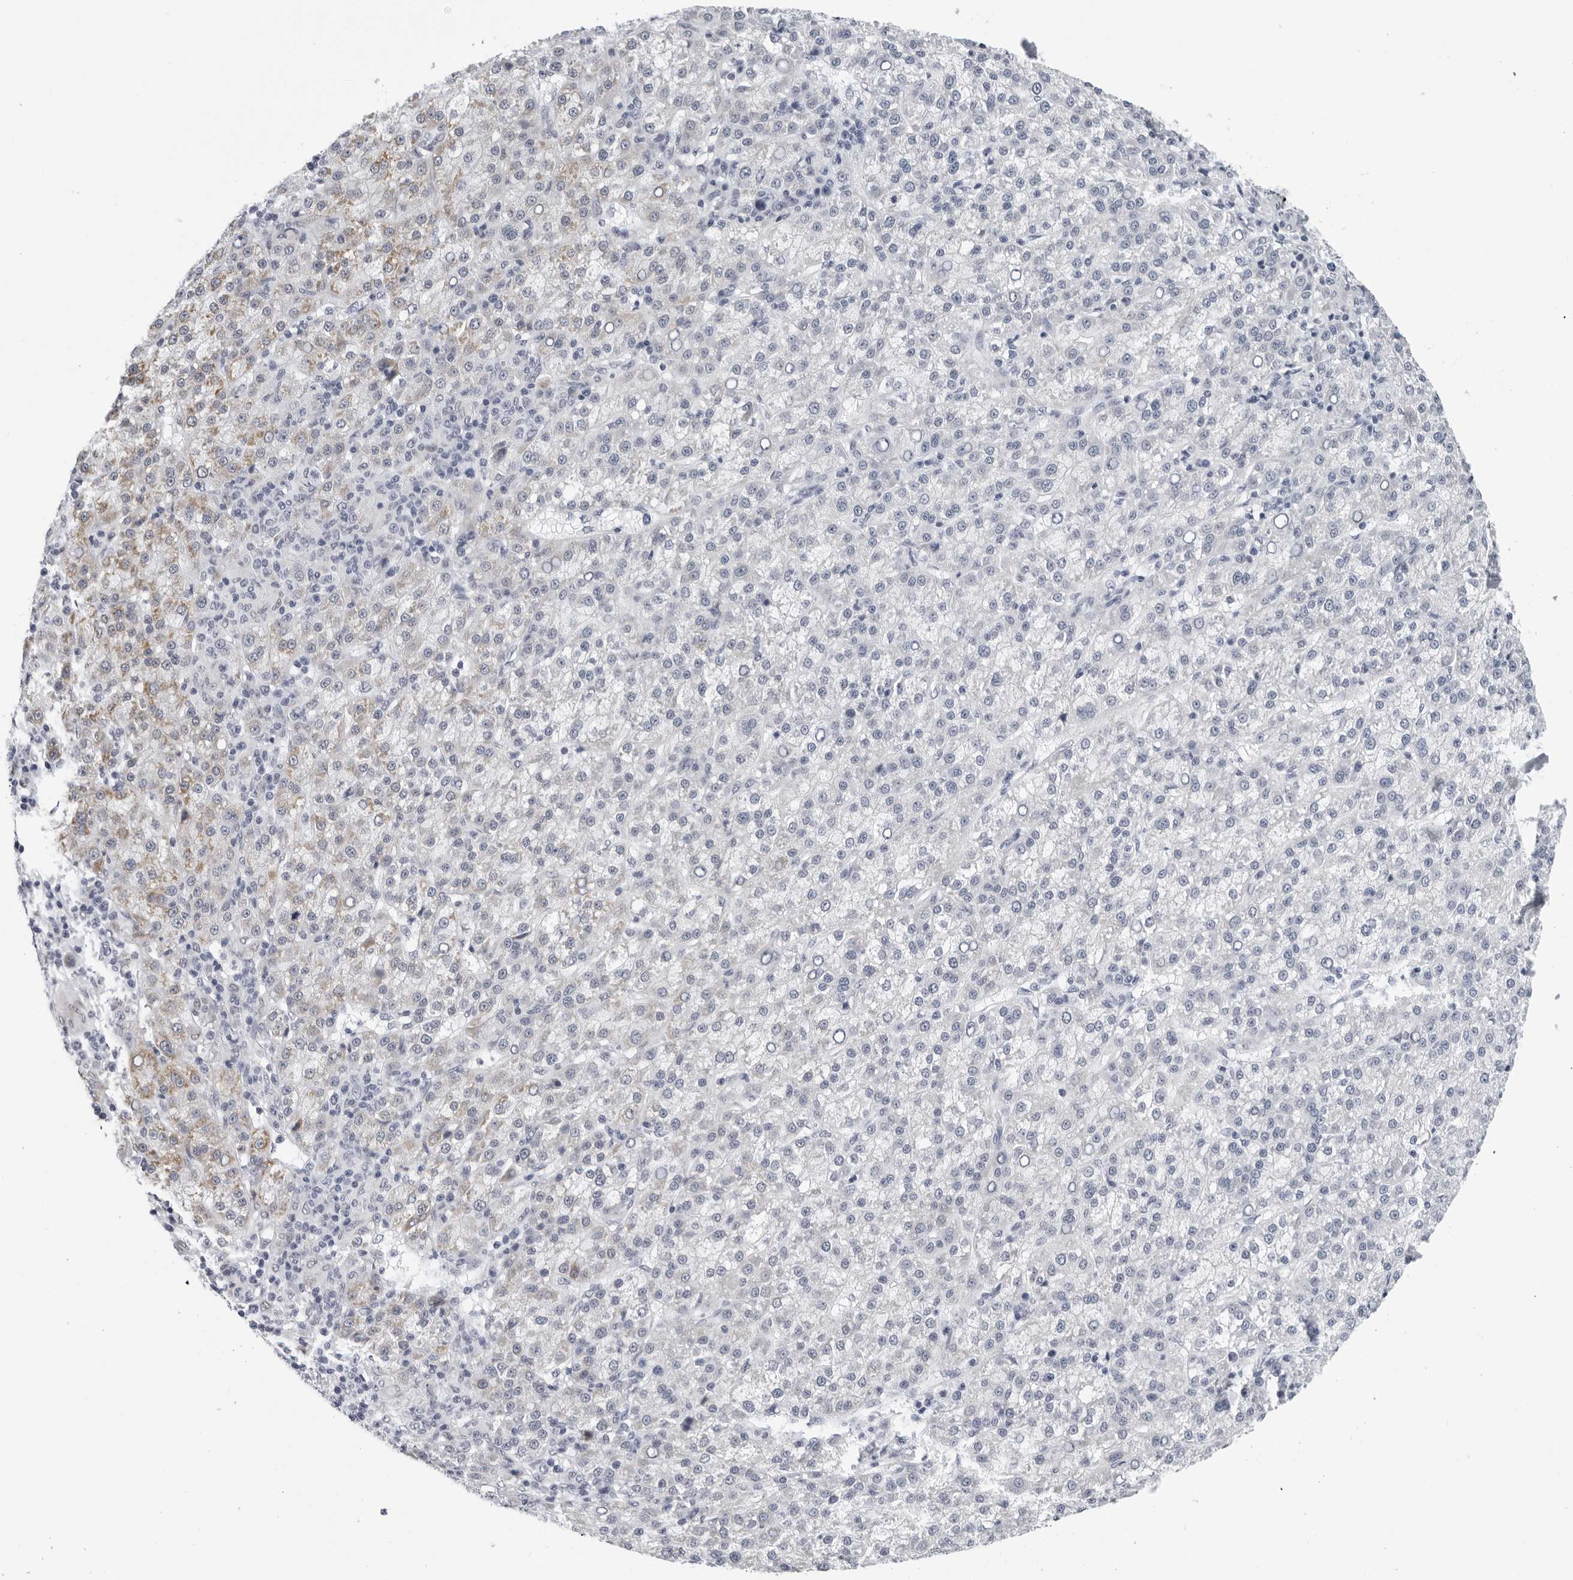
{"staining": {"intensity": "negative", "quantity": "none", "location": "none"}, "tissue": "liver cancer", "cell_type": "Tumor cells", "image_type": "cancer", "snomed": [{"axis": "morphology", "description": "Carcinoma, Hepatocellular, NOS"}, {"axis": "topography", "description": "Liver"}], "caption": "DAB (3,3'-diaminobenzidine) immunohistochemical staining of human liver cancer displays no significant positivity in tumor cells.", "gene": "CPT2", "patient": {"sex": "female", "age": 58}}